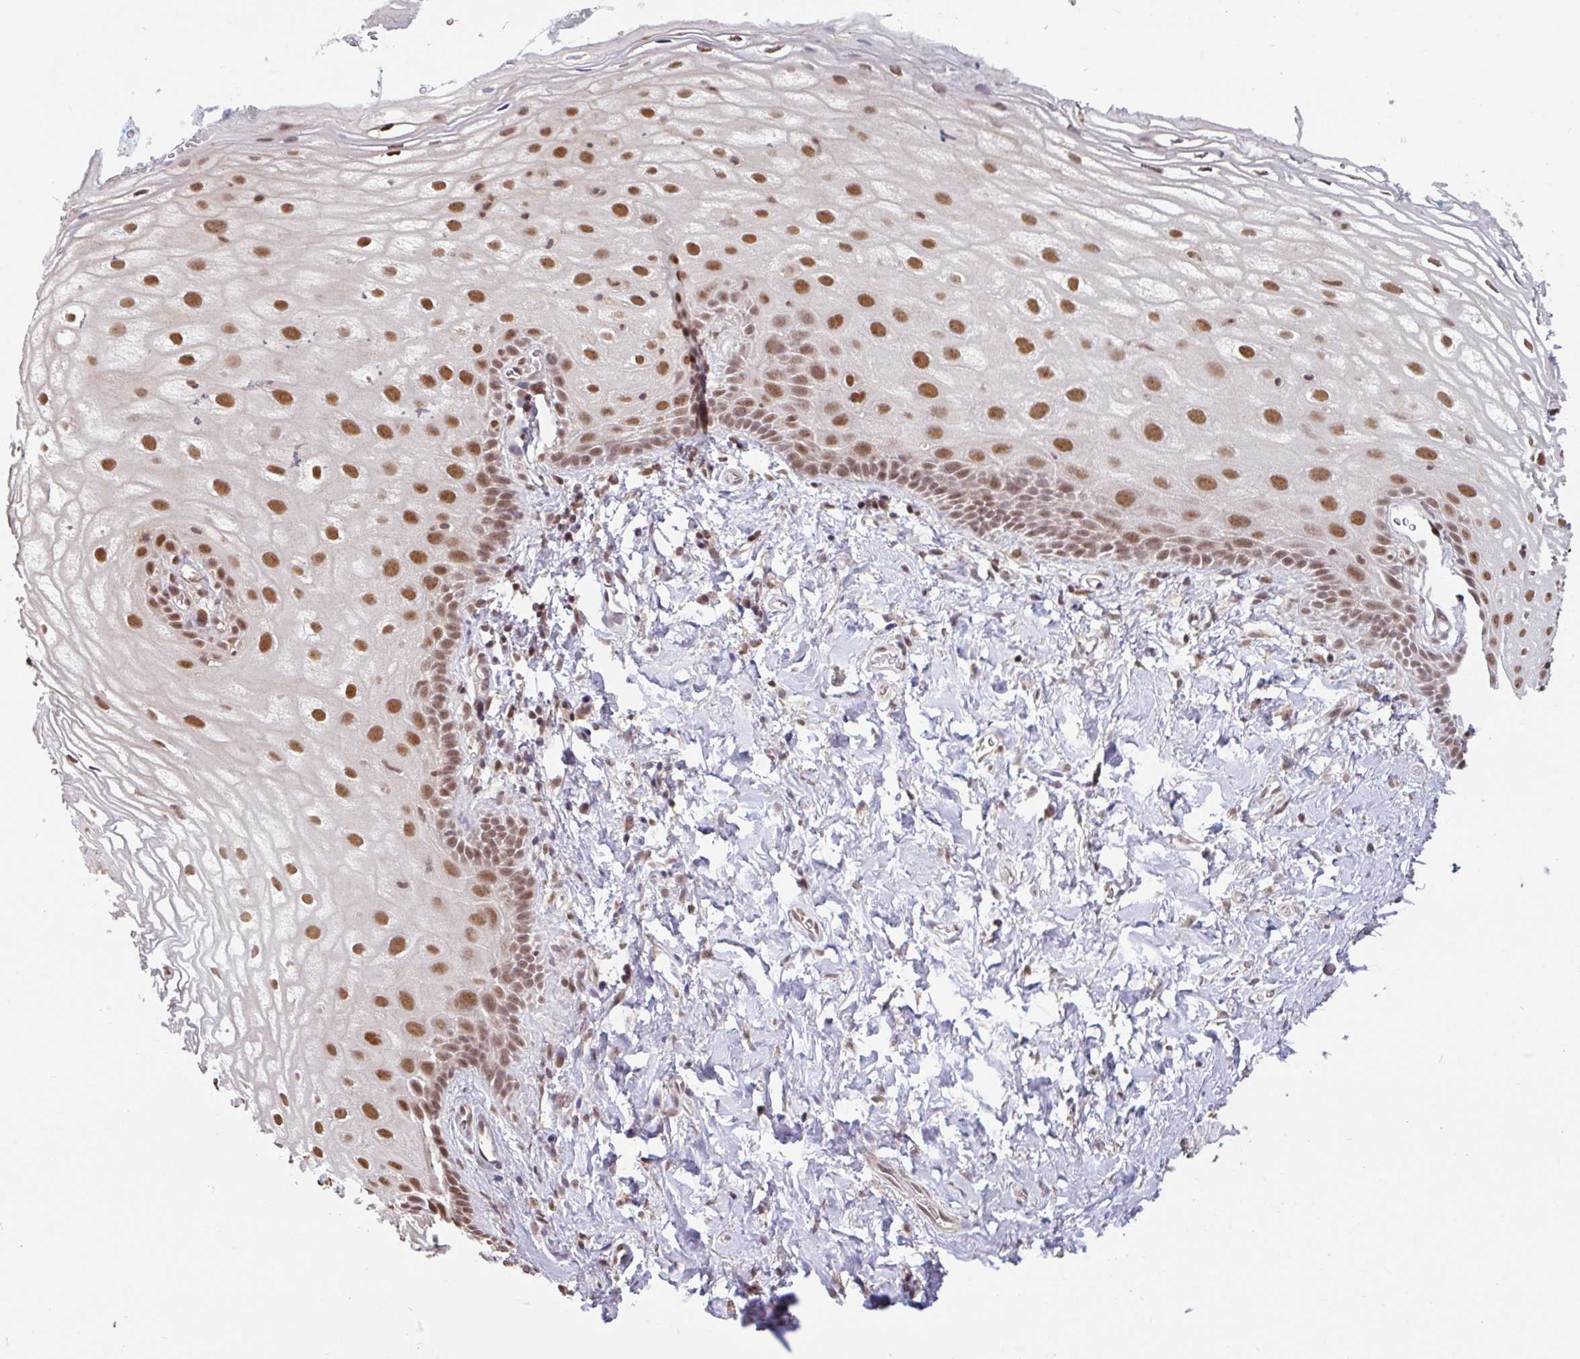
{"staining": {"intensity": "moderate", "quantity": ">75%", "location": "nuclear"}, "tissue": "vagina", "cell_type": "Squamous epithelial cells", "image_type": "normal", "snomed": [{"axis": "morphology", "description": "Normal tissue, NOS"}, {"axis": "morphology", "description": "Adenocarcinoma, NOS"}, {"axis": "topography", "description": "Rectum"}, {"axis": "topography", "description": "Vagina"}, {"axis": "topography", "description": "Peripheral nerve tissue"}], "caption": "Immunohistochemistry image of benign vagina: human vagina stained using immunohistochemistry (IHC) shows medium levels of moderate protein expression localized specifically in the nuclear of squamous epithelial cells, appearing as a nuclear brown color.", "gene": "DR1", "patient": {"sex": "female", "age": 71}}